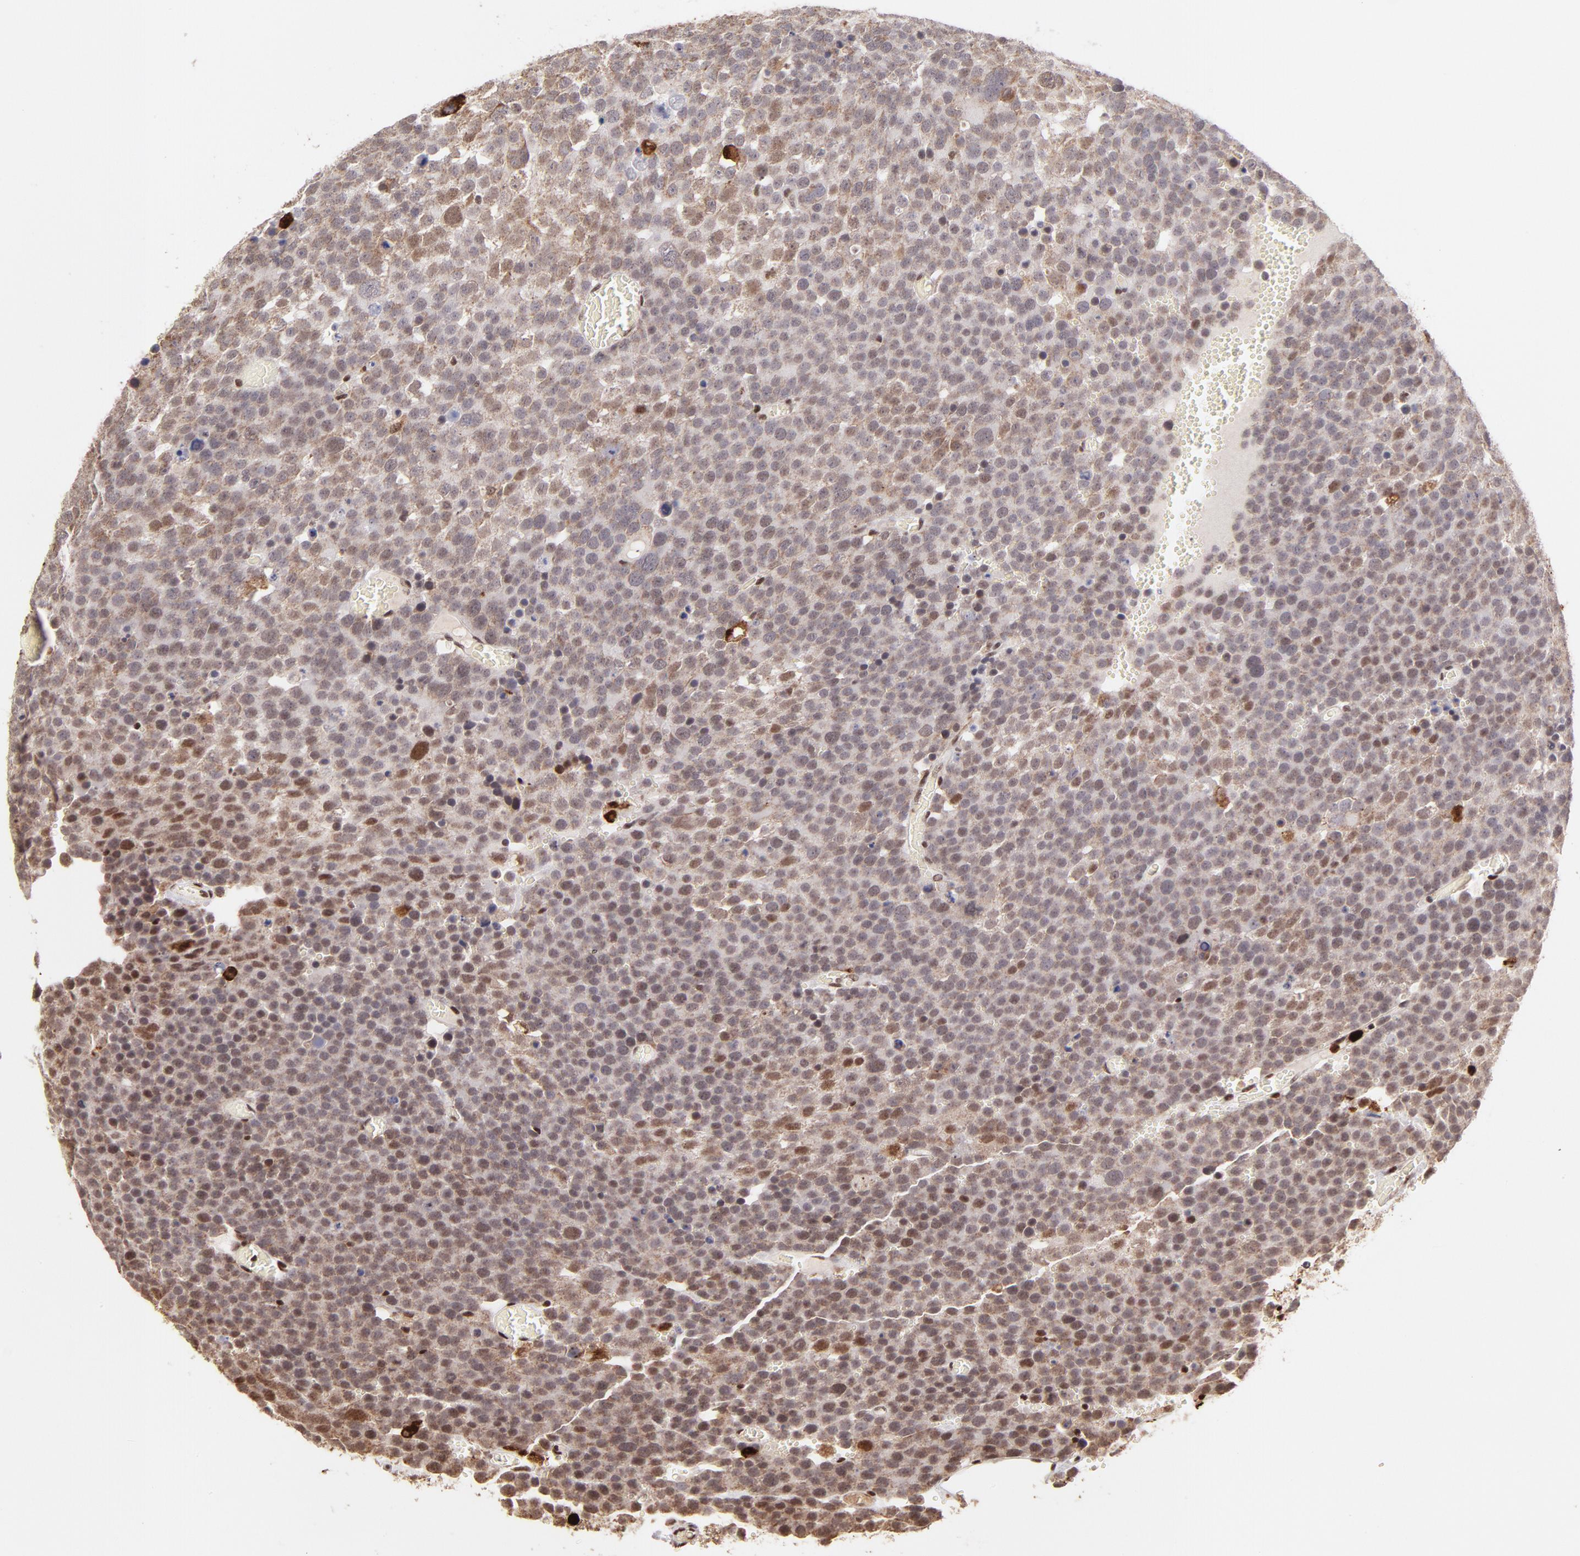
{"staining": {"intensity": "moderate", "quantity": ">75%", "location": "cytoplasmic/membranous,nuclear"}, "tissue": "testis cancer", "cell_type": "Tumor cells", "image_type": "cancer", "snomed": [{"axis": "morphology", "description": "Seminoma, NOS"}, {"axis": "topography", "description": "Testis"}], "caption": "A brown stain shows moderate cytoplasmic/membranous and nuclear positivity of a protein in human seminoma (testis) tumor cells. Using DAB (3,3'-diaminobenzidine) (brown) and hematoxylin (blue) stains, captured at high magnification using brightfield microscopy.", "gene": "ZFX", "patient": {"sex": "male", "age": 71}}